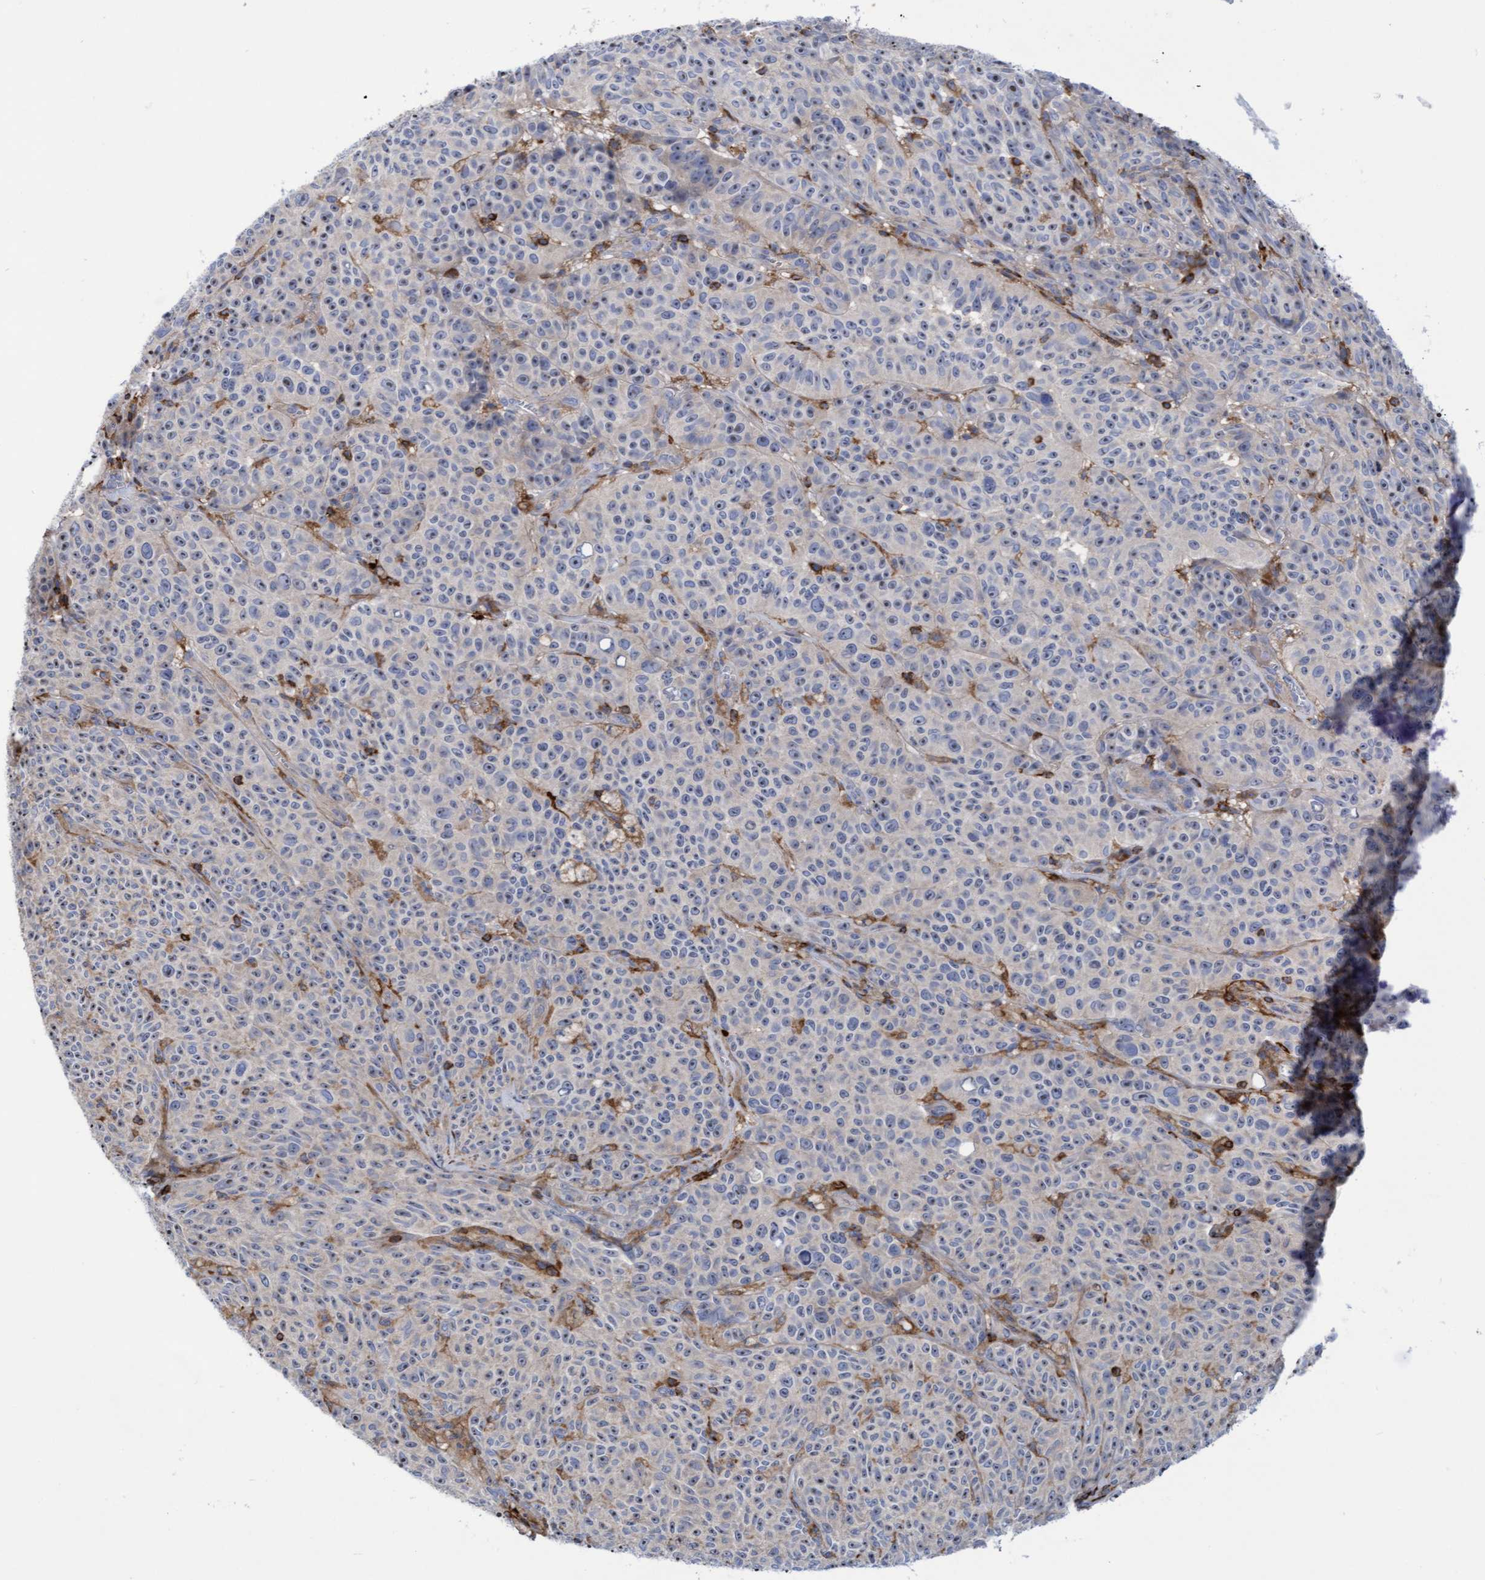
{"staining": {"intensity": "negative", "quantity": "none", "location": "none"}, "tissue": "melanoma", "cell_type": "Tumor cells", "image_type": "cancer", "snomed": [{"axis": "morphology", "description": "Malignant melanoma, NOS"}, {"axis": "topography", "description": "Skin"}], "caption": "This is a histopathology image of immunohistochemistry staining of melanoma, which shows no positivity in tumor cells.", "gene": "FNBP1", "patient": {"sex": "female", "age": 82}}